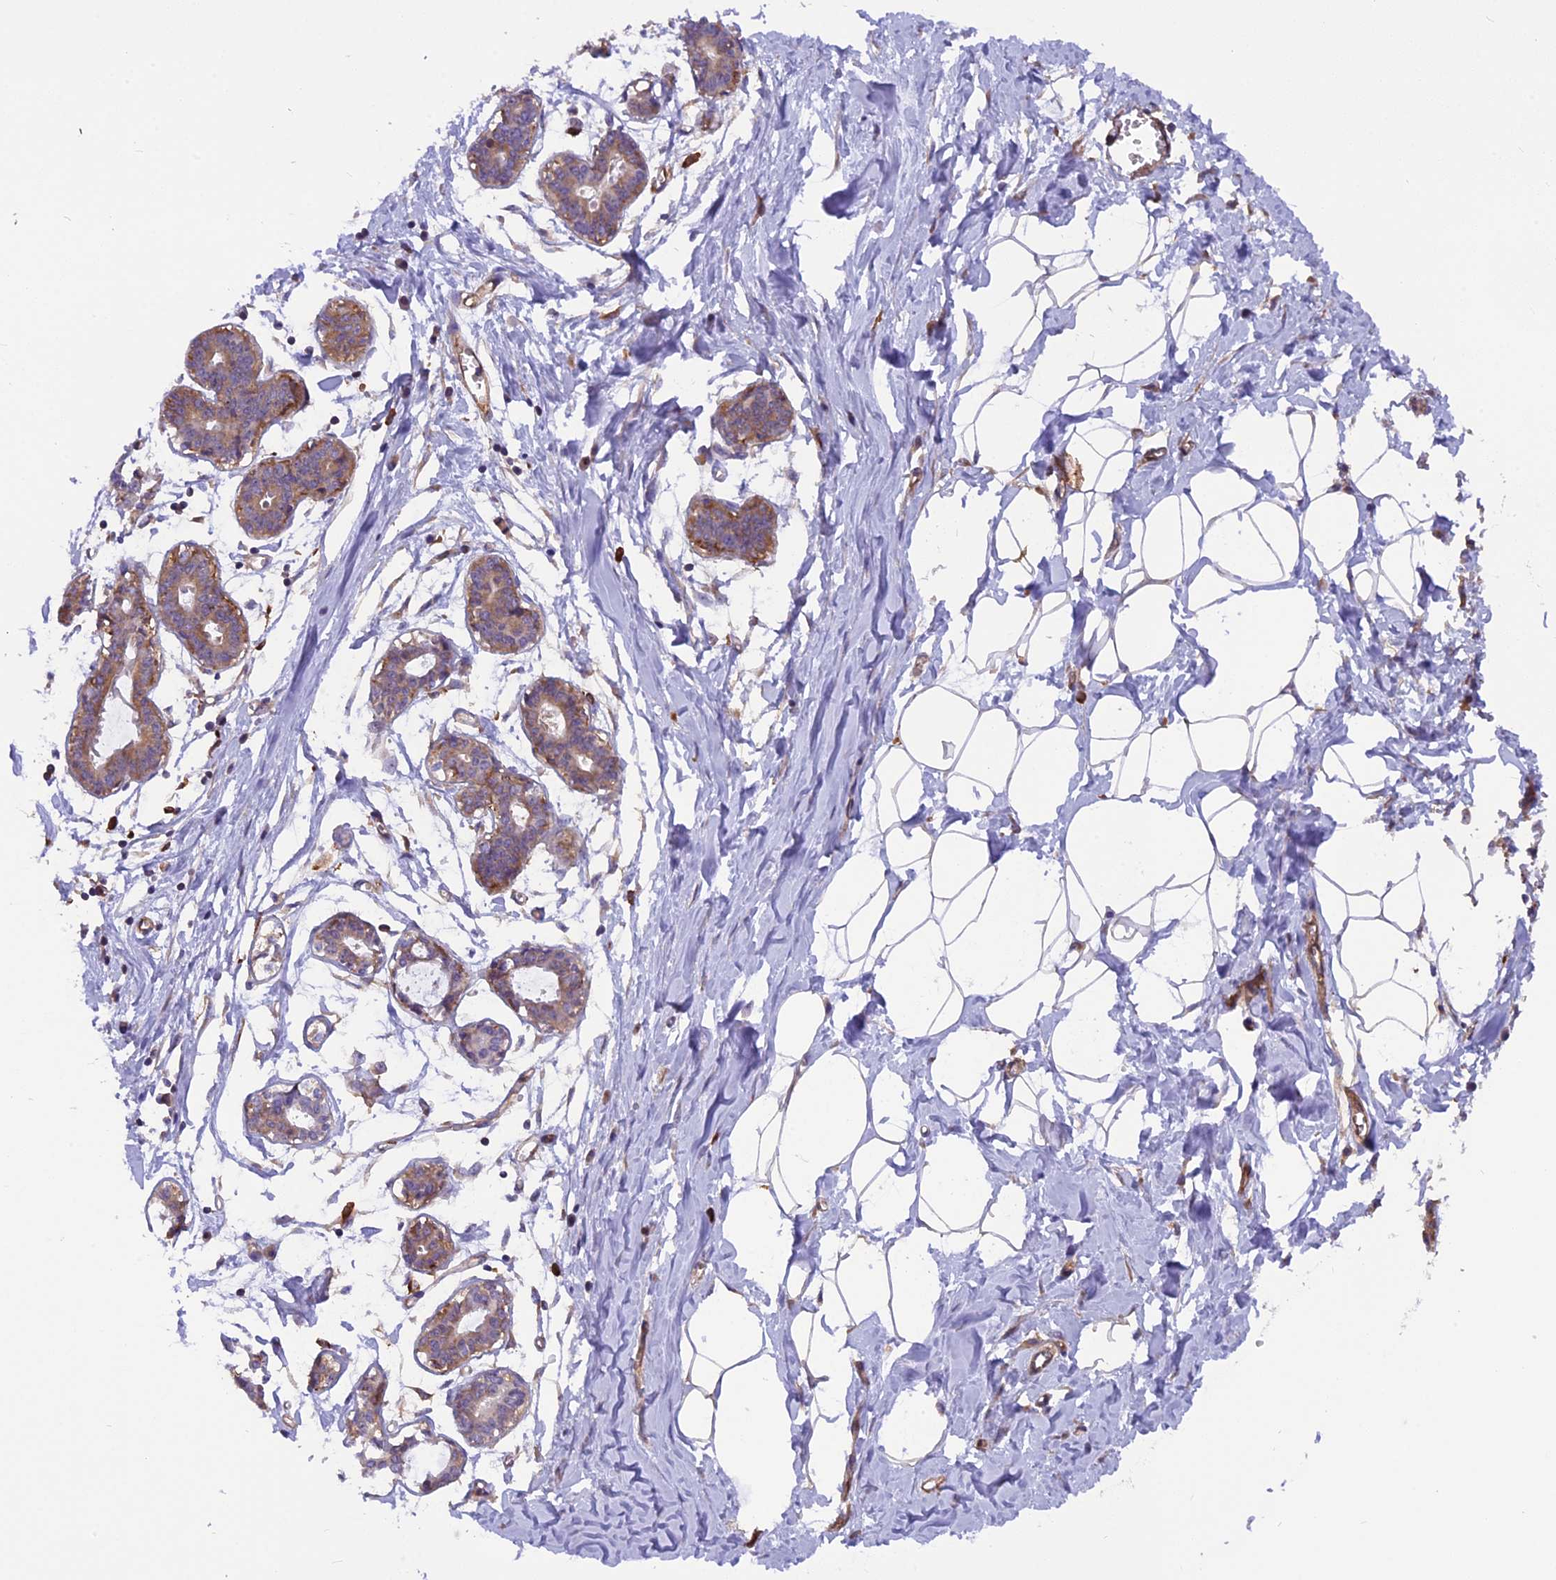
{"staining": {"intensity": "negative", "quantity": "none", "location": "none"}, "tissue": "breast", "cell_type": "Adipocytes", "image_type": "normal", "snomed": [{"axis": "morphology", "description": "Normal tissue, NOS"}, {"axis": "topography", "description": "Breast"}], "caption": "Immunohistochemical staining of benign breast demonstrates no significant staining in adipocytes. (DAB immunohistochemistry visualized using brightfield microscopy, high magnification).", "gene": "EHBP1L1", "patient": {"sex": "female", "age": 27}}